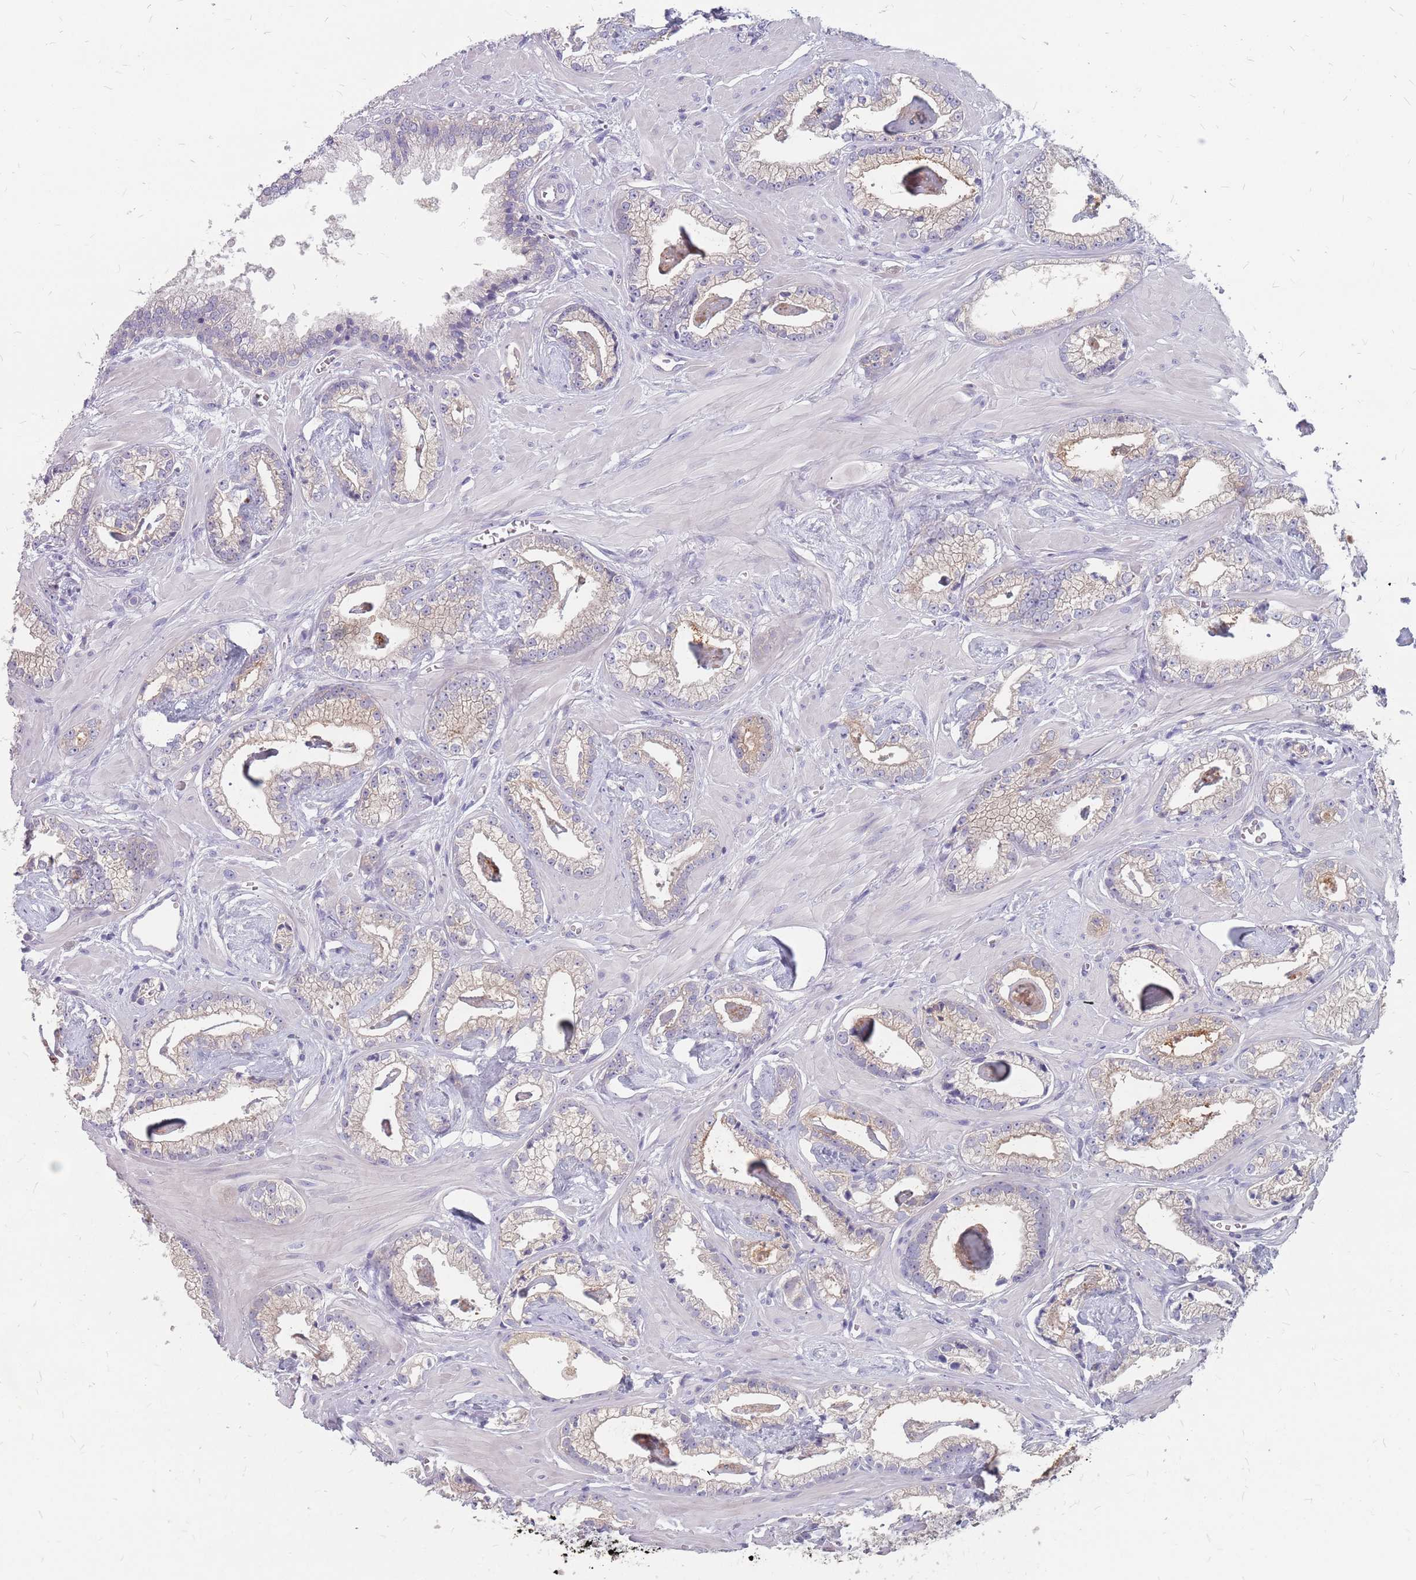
{"staining": {"intensity": "negative", "quantity": "none", "location": "none"}, "tissue": "prostate cancer", "cell_type": "Tumor cells", "image_type": "cancer", "snomed": [{"axis": "morphology", "description": "Adenocarcinoma, Low grade"}, {"axis": "topography", "description": "Prostate"}], "caption": "This is an immunohistochemistry histopathology image of adenocarcinoma (low-grade) (prostate). There is no staining in tumor cells.", "gene": "CMTR2", "patient": {"sex": "male", "age": 60}}